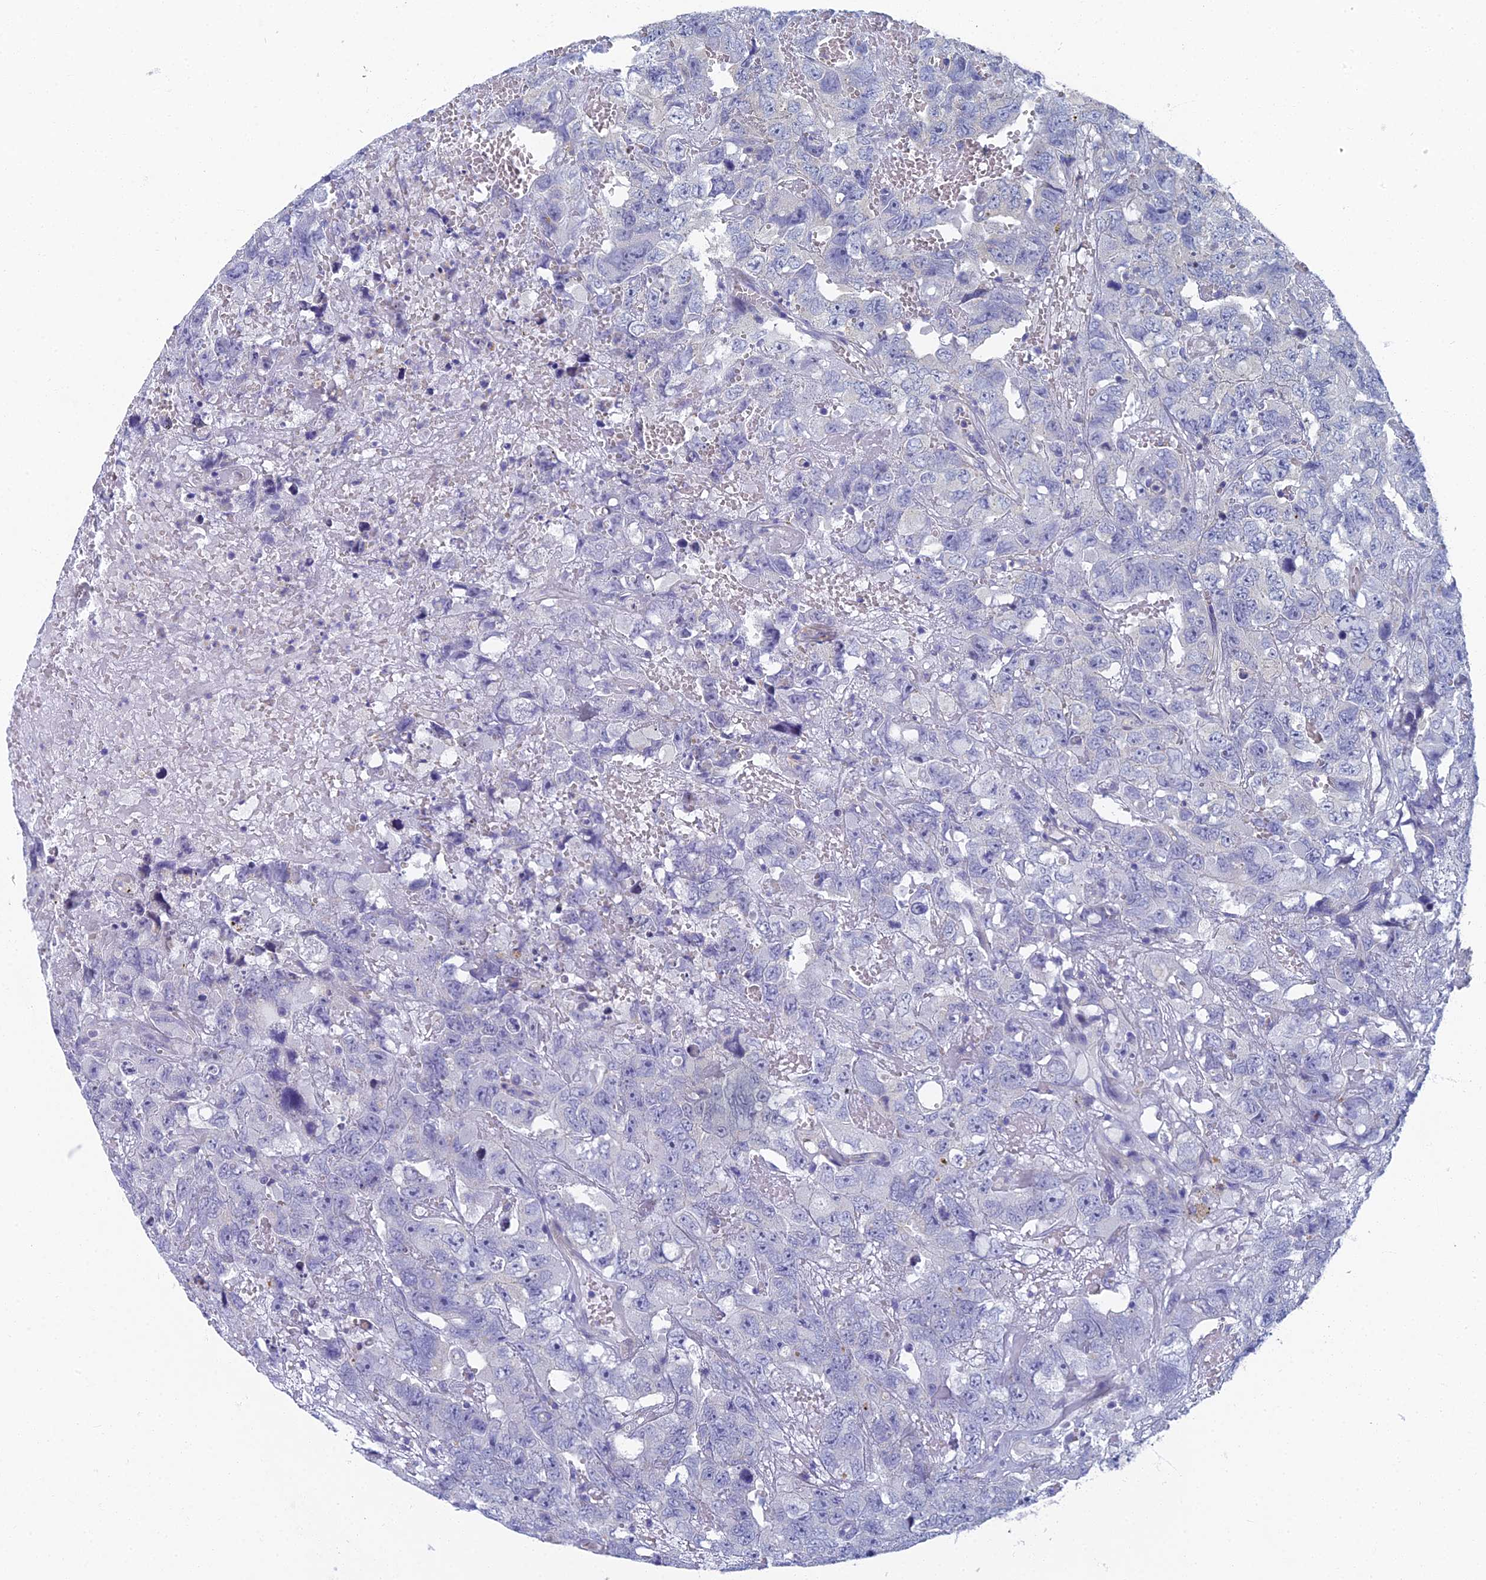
{"staining": {"intensity": "negative", "quantity": "none", "location": "none"}, "tissue": "testis cancer", "cell_type": "Tumor cells", "image_type": "cancer", "snomed": [{"axis": "morphology", "description": "Carcinoma, Embryonal, NOS"}, {"axis": "topography", "description": "Testis"}], "caption": "Protein analysis of testis cancer demonstrates no significant staining in tumor cells.", "gene": "SPIN4", "patient": {"sex": "male", "age": 45}}